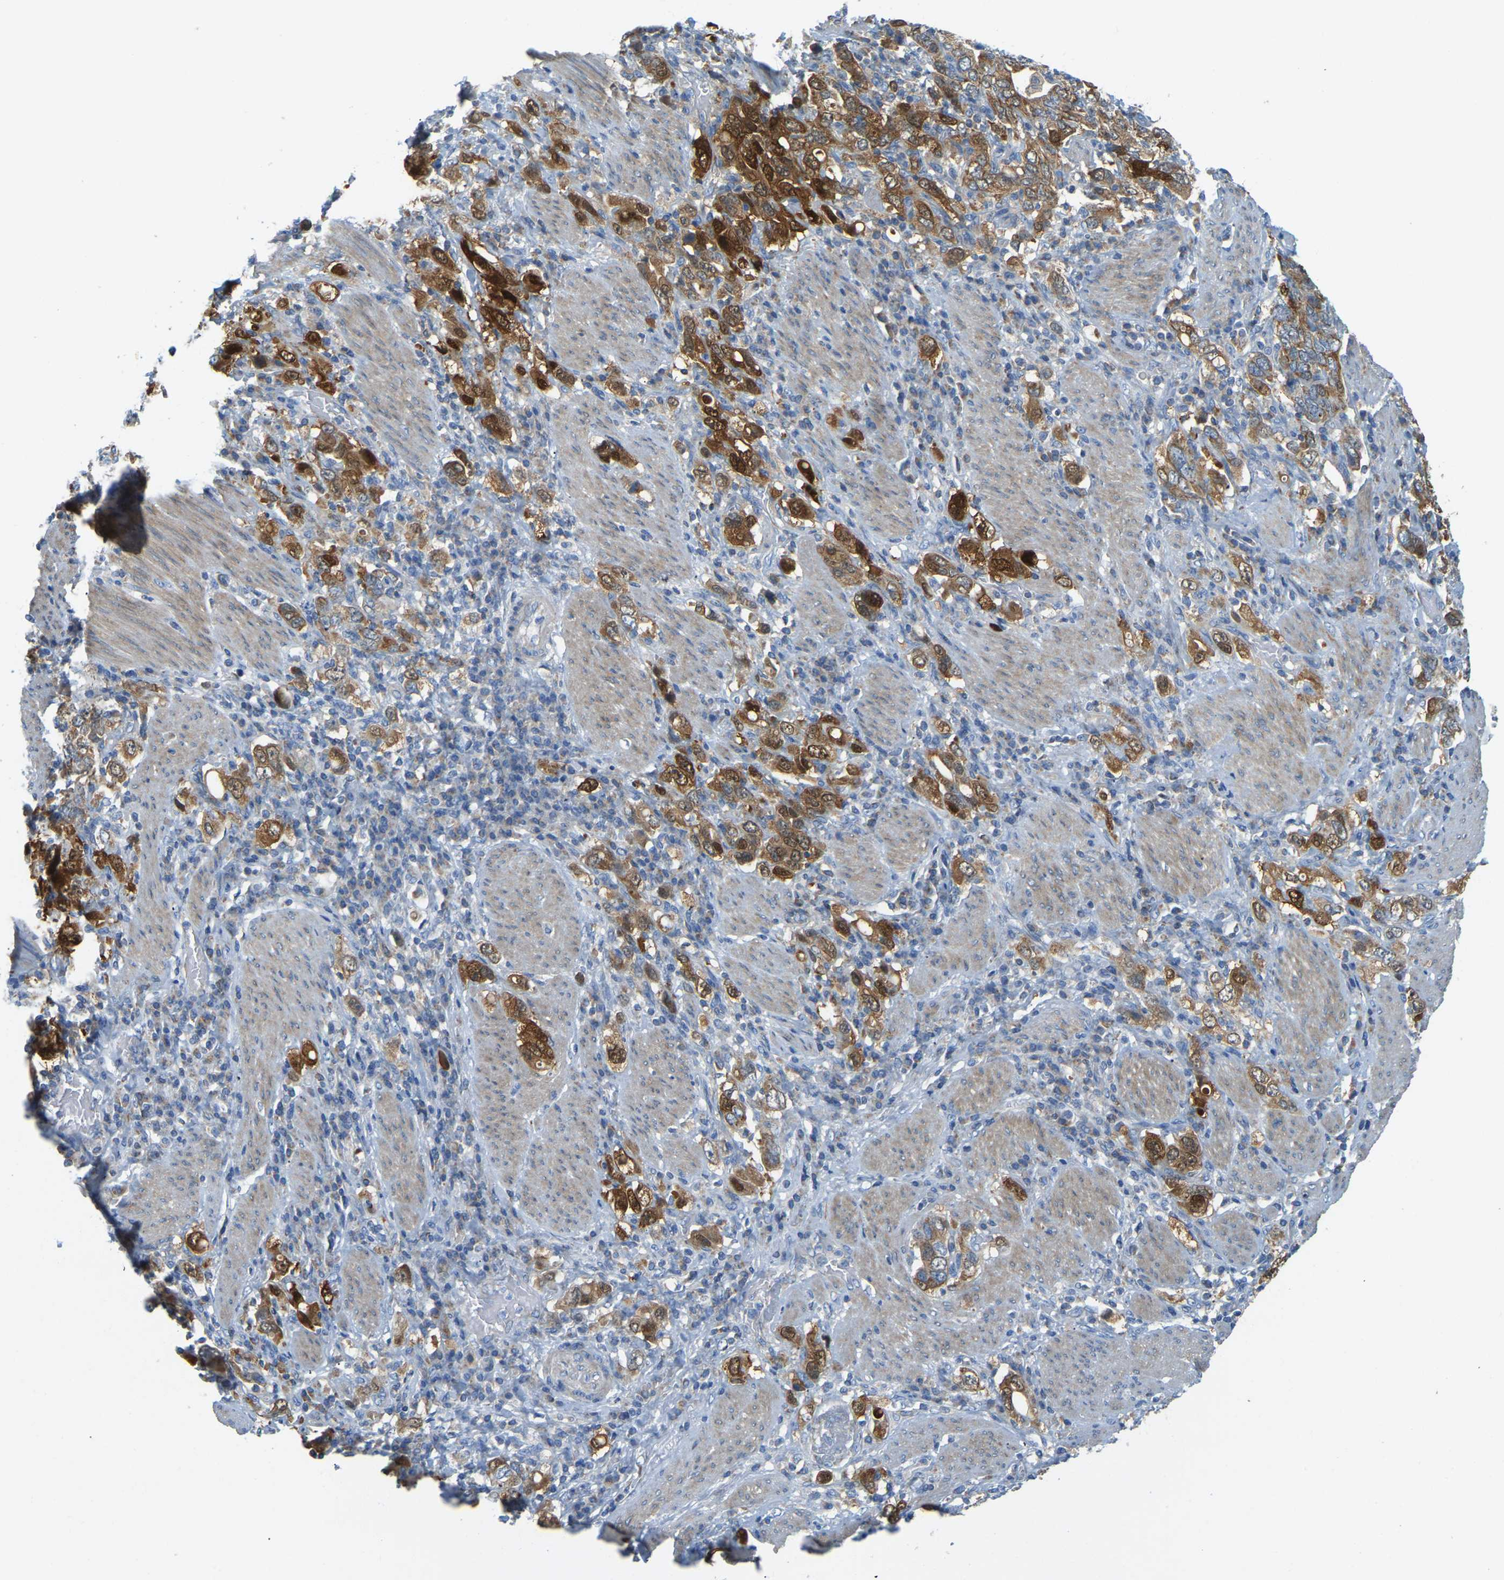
{"staining": {"intensity": "strong", "quantity": ">75%", "location": "cytoplasmic/membranous,nuclear"}, "tissue": "stomach cancer", "cell_type": "Tumor cells", "image_type": "cancer", "snomed": [{"axis": "morphology", "description": "Adenocarcinoma, NOS"}, {"axis": "topography", "description": "Stomach, upper"}], "caption": "Immunohistochemistry (IHC) of human stomach cancer exhibits high levels of strong cytoplasmic/membranous and nuclear positivity in about >75% of tumor cells.", "gene": "GDA", "patient": {"sex": "male", "age": 62}}